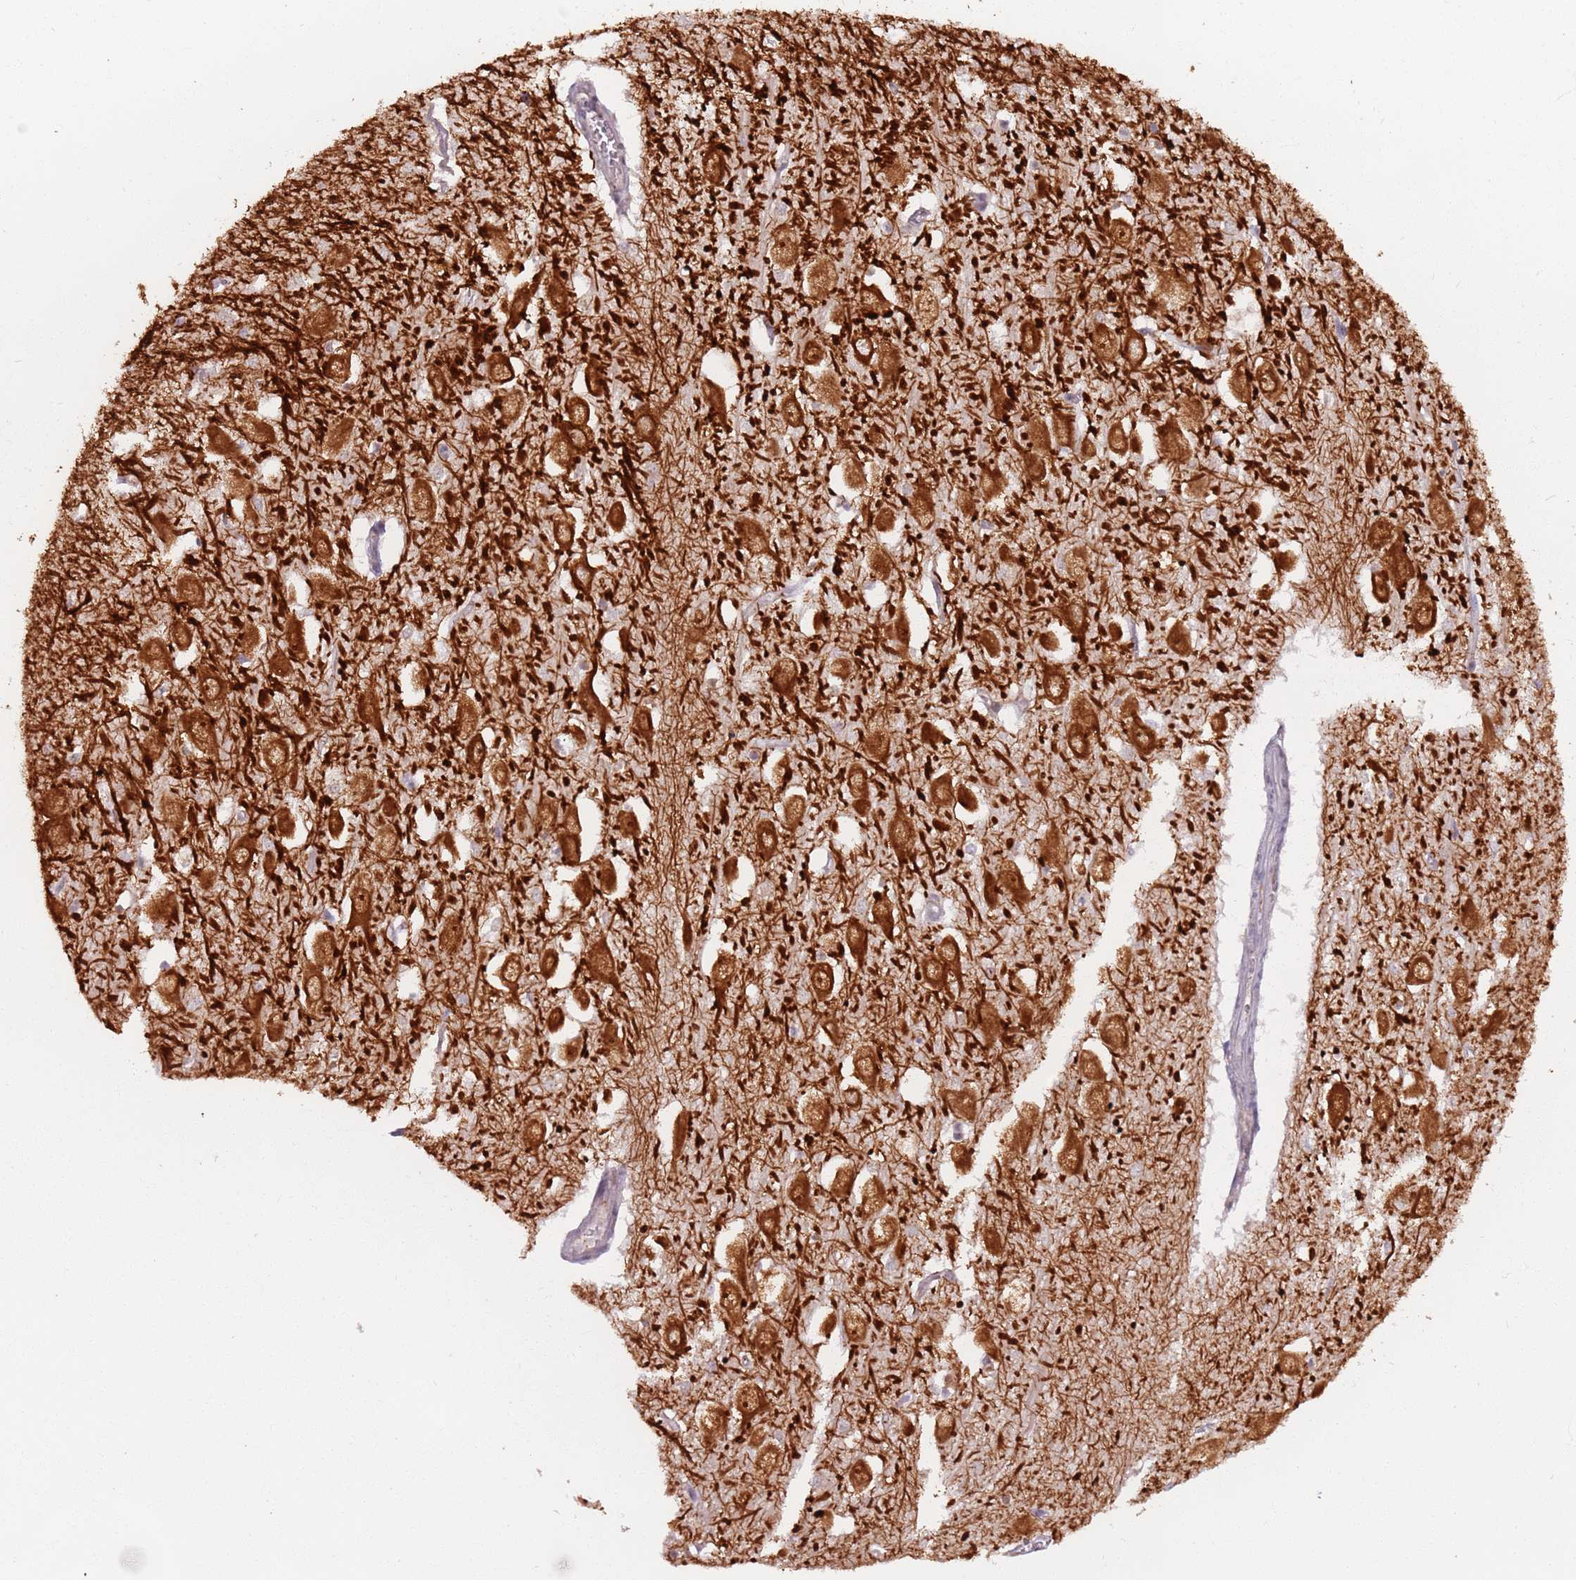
{"staining": {"intensity": "weak", "quantity": "<25%", "location": "cytoplasmic/membranous"}, "tissue": "hippocampus", "cell_type": "Glial cells", "image_type": "normal", "snomed": [{"axis": "morphology", "description": "Normal tissue, NOS"}, {"axis": "topography", "description": "Hippocampus"}], "caption": "The immunohistochemistry (IHC) image has no significant positivity in glial cells of hippocampus.", "gene": "AKTIP", "patient": {"sex": "female", "age": 64}}